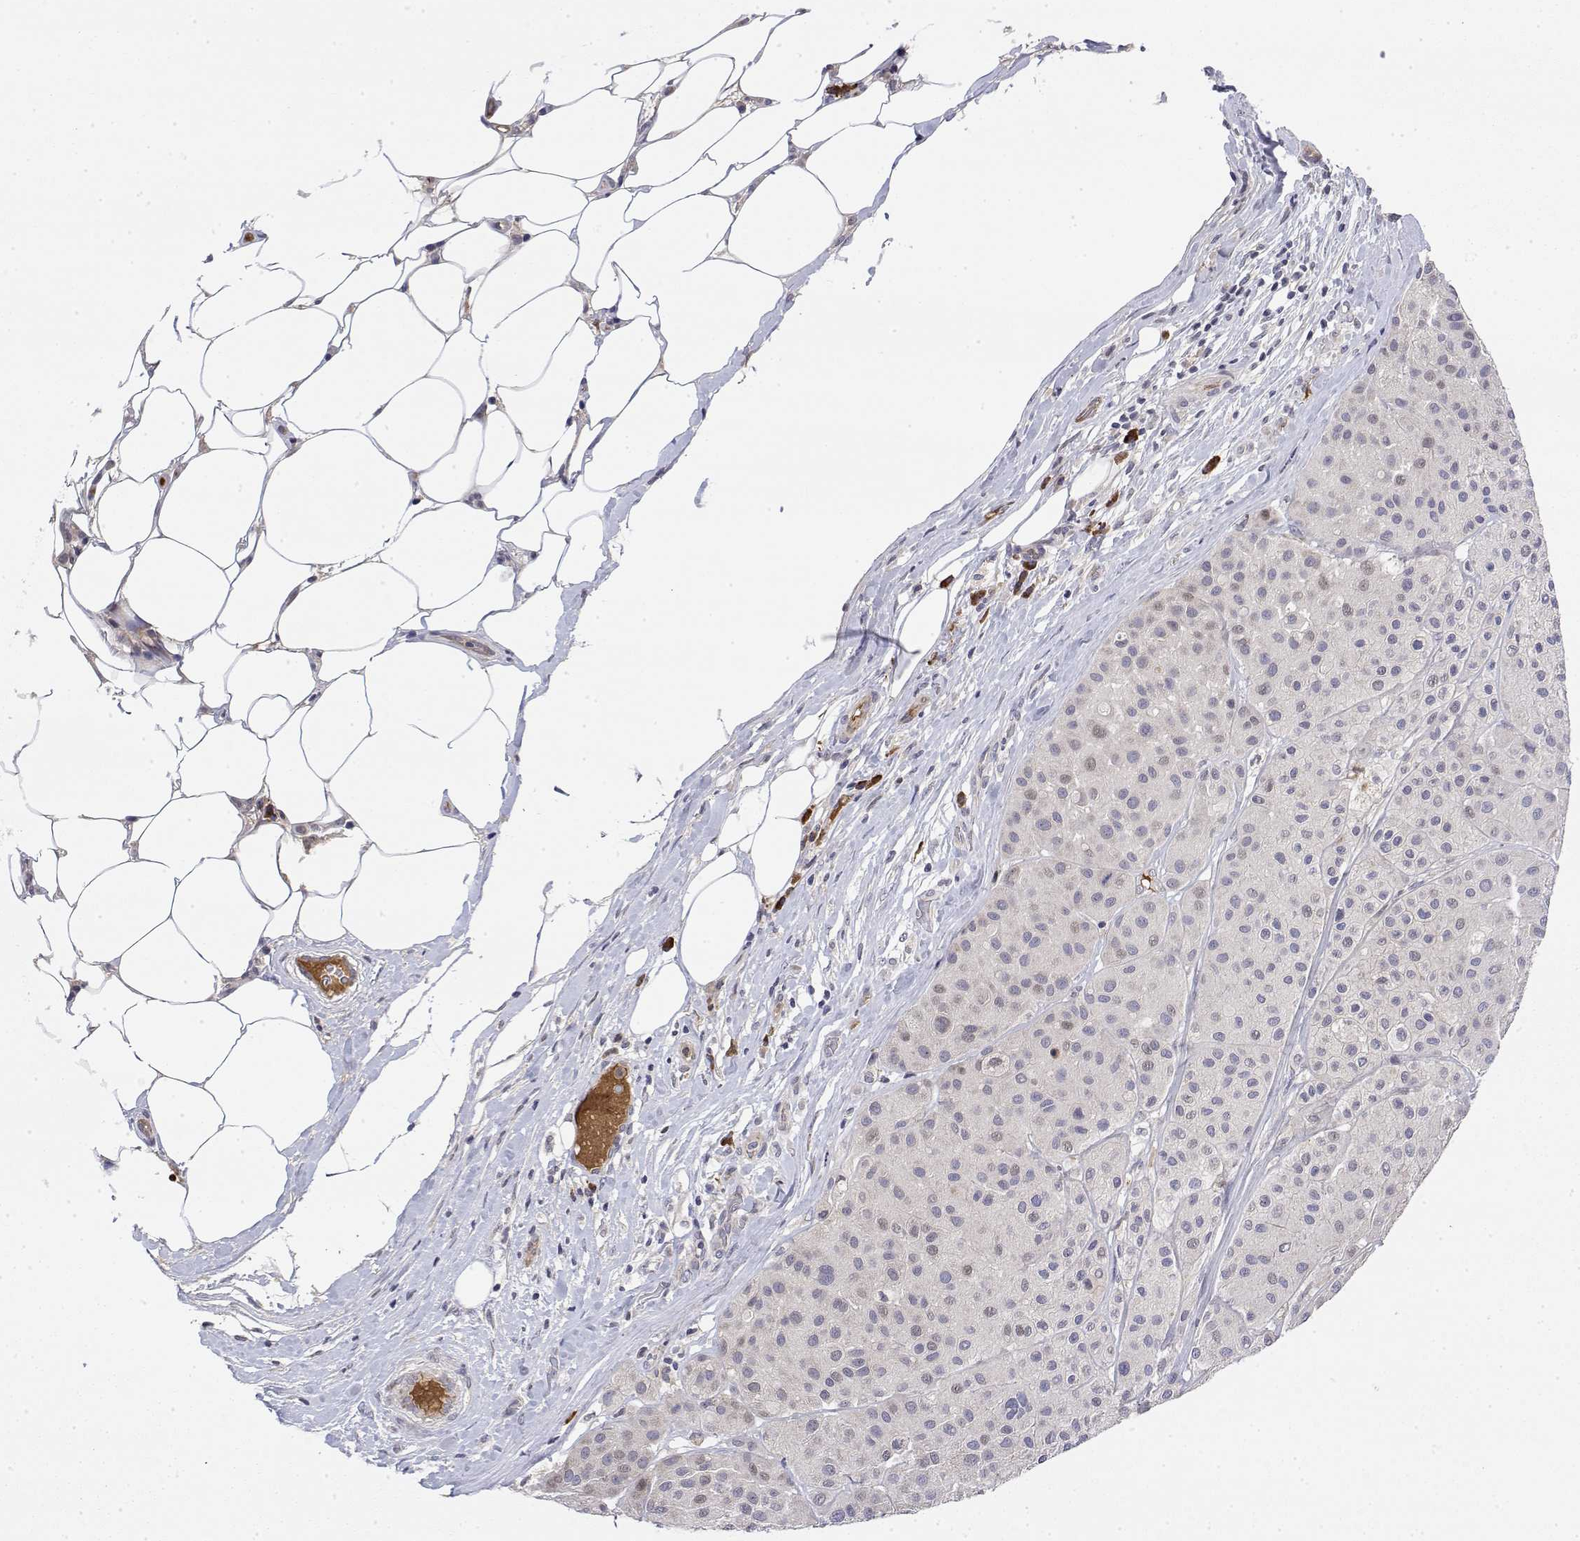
{"staining": {"intensity": "weak", "quantity": "<25%", "location": "cytoplasmic/membranous"}, "tissue": "melanoma", "cell_type": "Tumor cells", "image_type": "cancer", "snomed": [{"axis": "morphology", "description": "Malignant melanoma, Metastatic site"}, {"axis": "topography", "description": "Smooth muscle"}], "caption": "This is an immunohistochemistry (IHC) photomicrograph of human malignant melanoma (metastatic site). There is no expression in tumor cells.", "gene": "IGFBP4", "patient": {"sex": "male", "age": 41}}